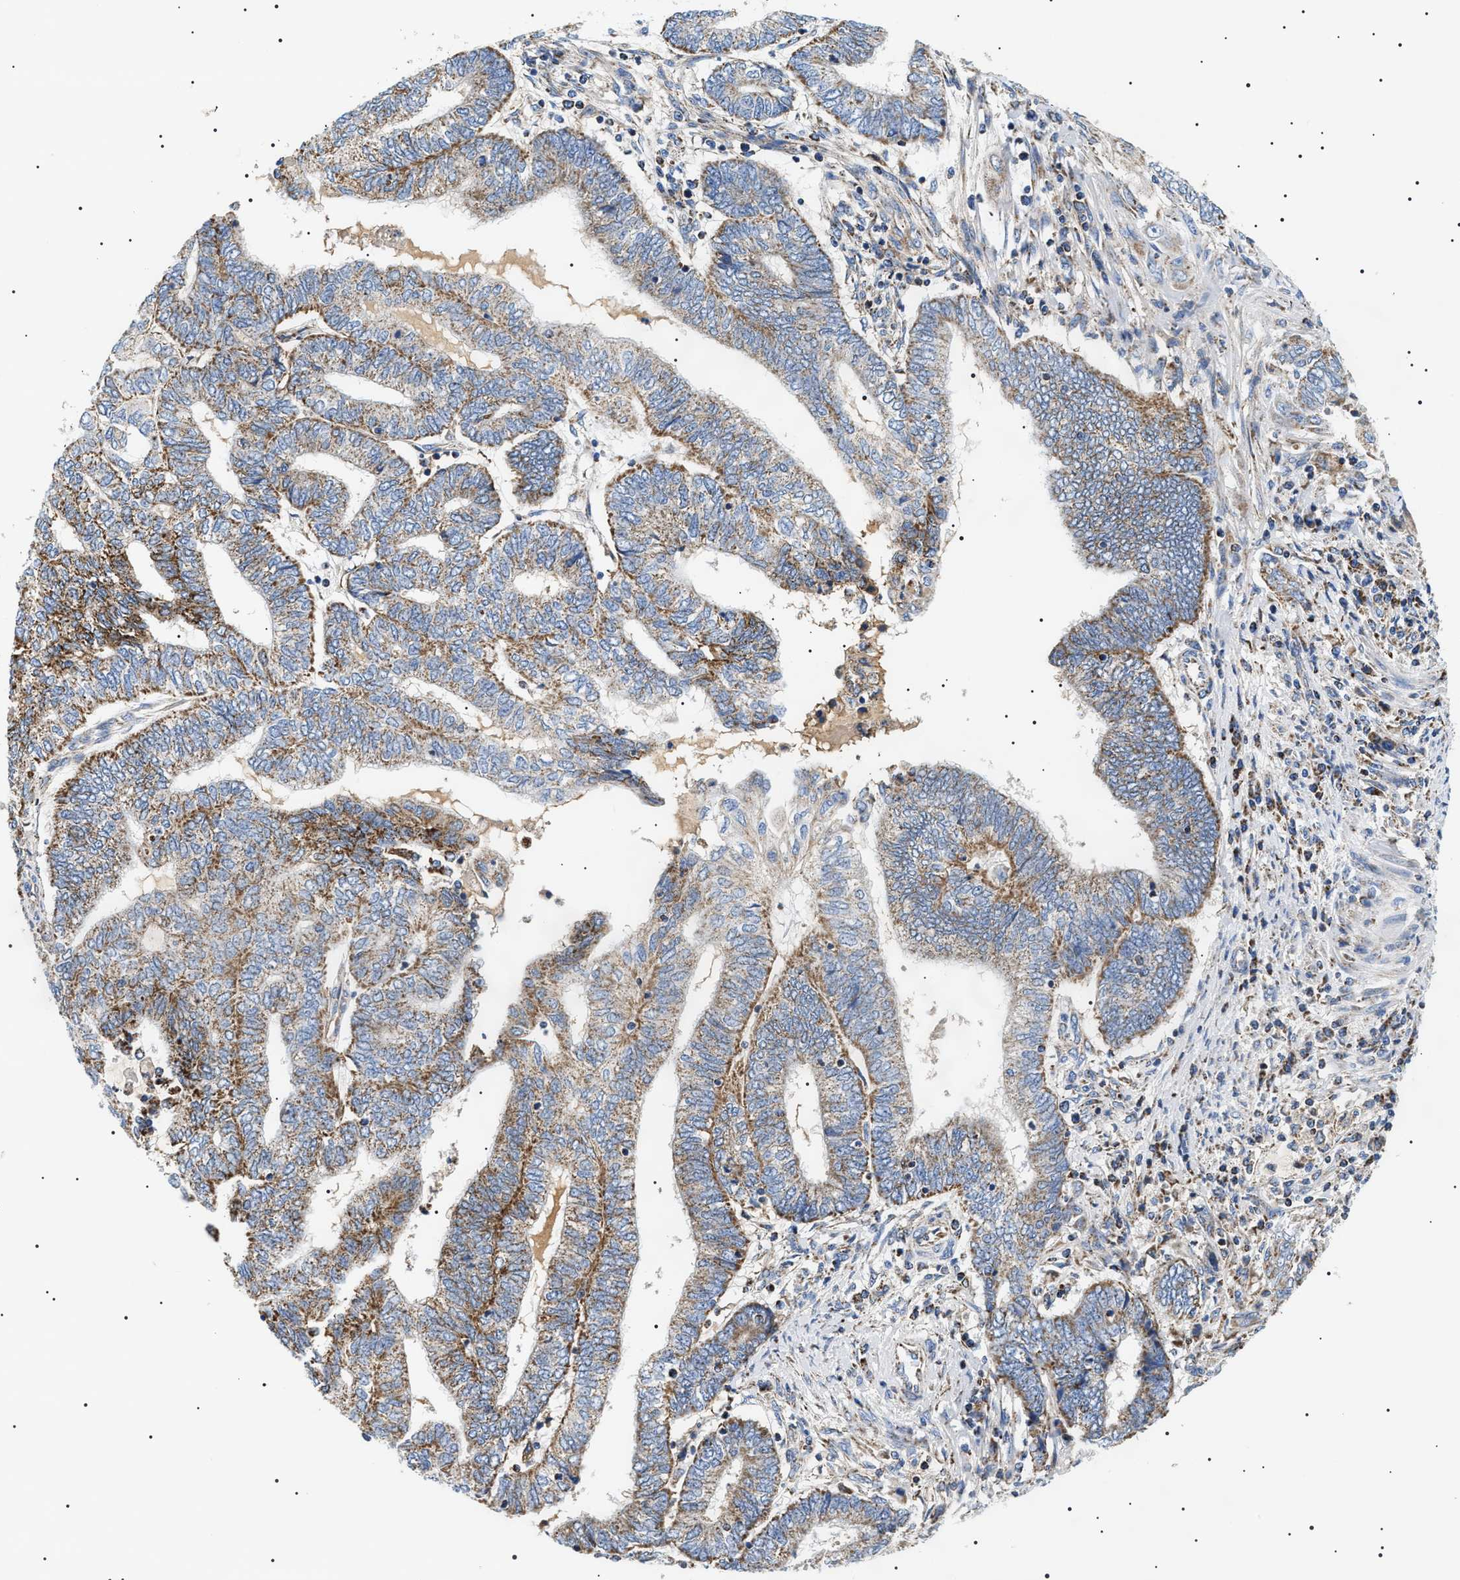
{"staining": {"intensity": "moderate", "quantity": ">75%", "location": "cytoplasmic/membranous"}, "tissue": "endometrial cancer", "cell_type": "Tumor cells", "image_type": "cancer", "snomed": [{"axis": "morphology", "description": "Adenocarcinoma, NOS"}, {"axis": "topography", "description": "Uterus"}, {"axis": "topography", "description": "Endometrium"}], "caption": "Approximately >75% of tumor cells in human endometrial adenocarcinoma exhibit moderate cytoplasmic/membranous protein positivity as visualized by brown immunohistochemical staining.", "gene": "OXSM", "patient": {"sex": "female", "age": 70}}